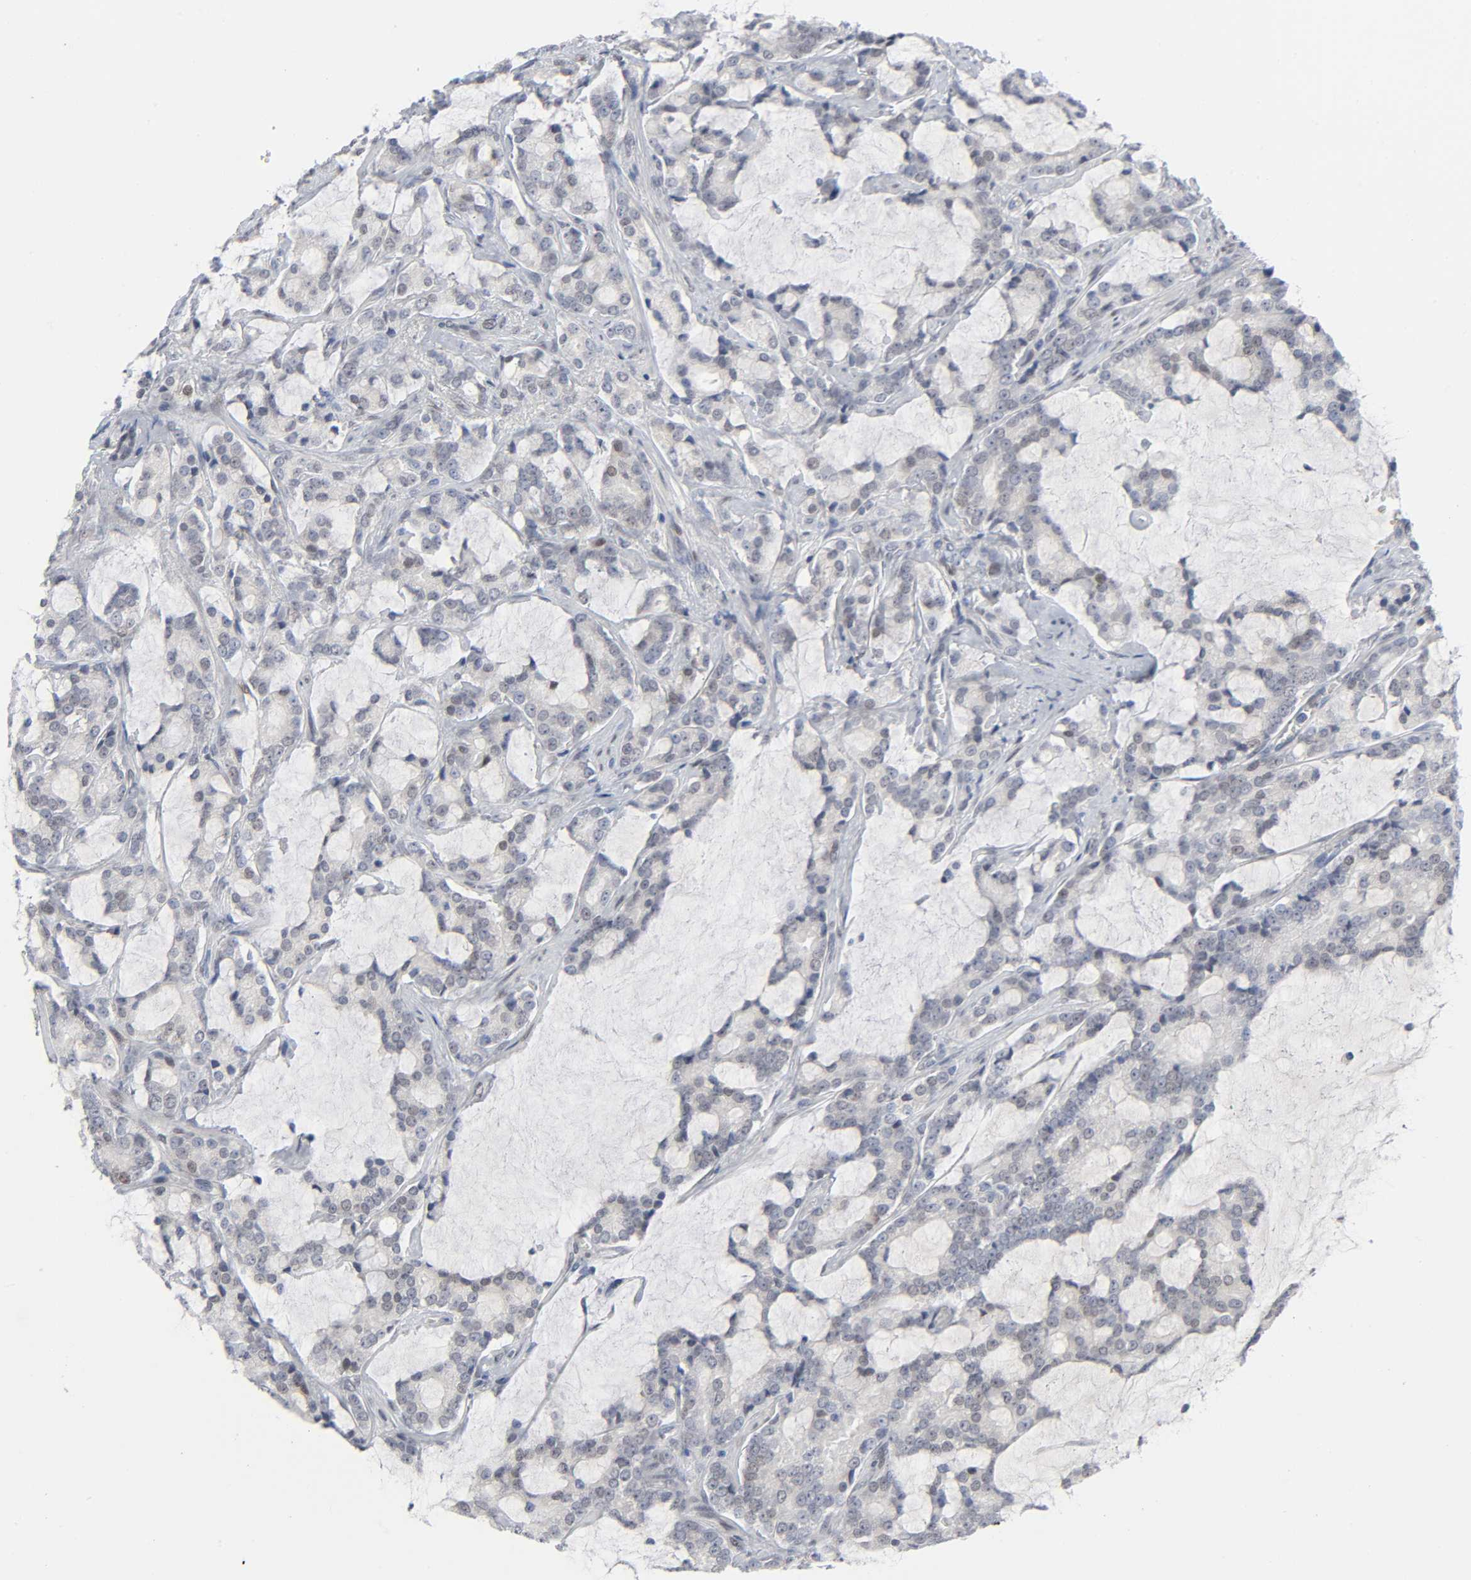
{"staining": {"intensity": "weak", "quantity": "<25%", "location": "nuclear"}, "tissue": "prostate cancer", "cell_type": "Tumor cells", "image_type": "cancer", "snomed": [{"axis": "morphology", "description": "Adenocarcinoma, Low grade"}, {"axis": "topography", "description": "Prostate"}], "caption": "DAB (3,3'-diaminobenzidine) immunohistochemical staining of human prostate cancer (adenocarcinoma (low-grade)) displays no significant expression in tumor cells.", "gene": "SALL2", "patient": {"sex": "male", "age": 58}}